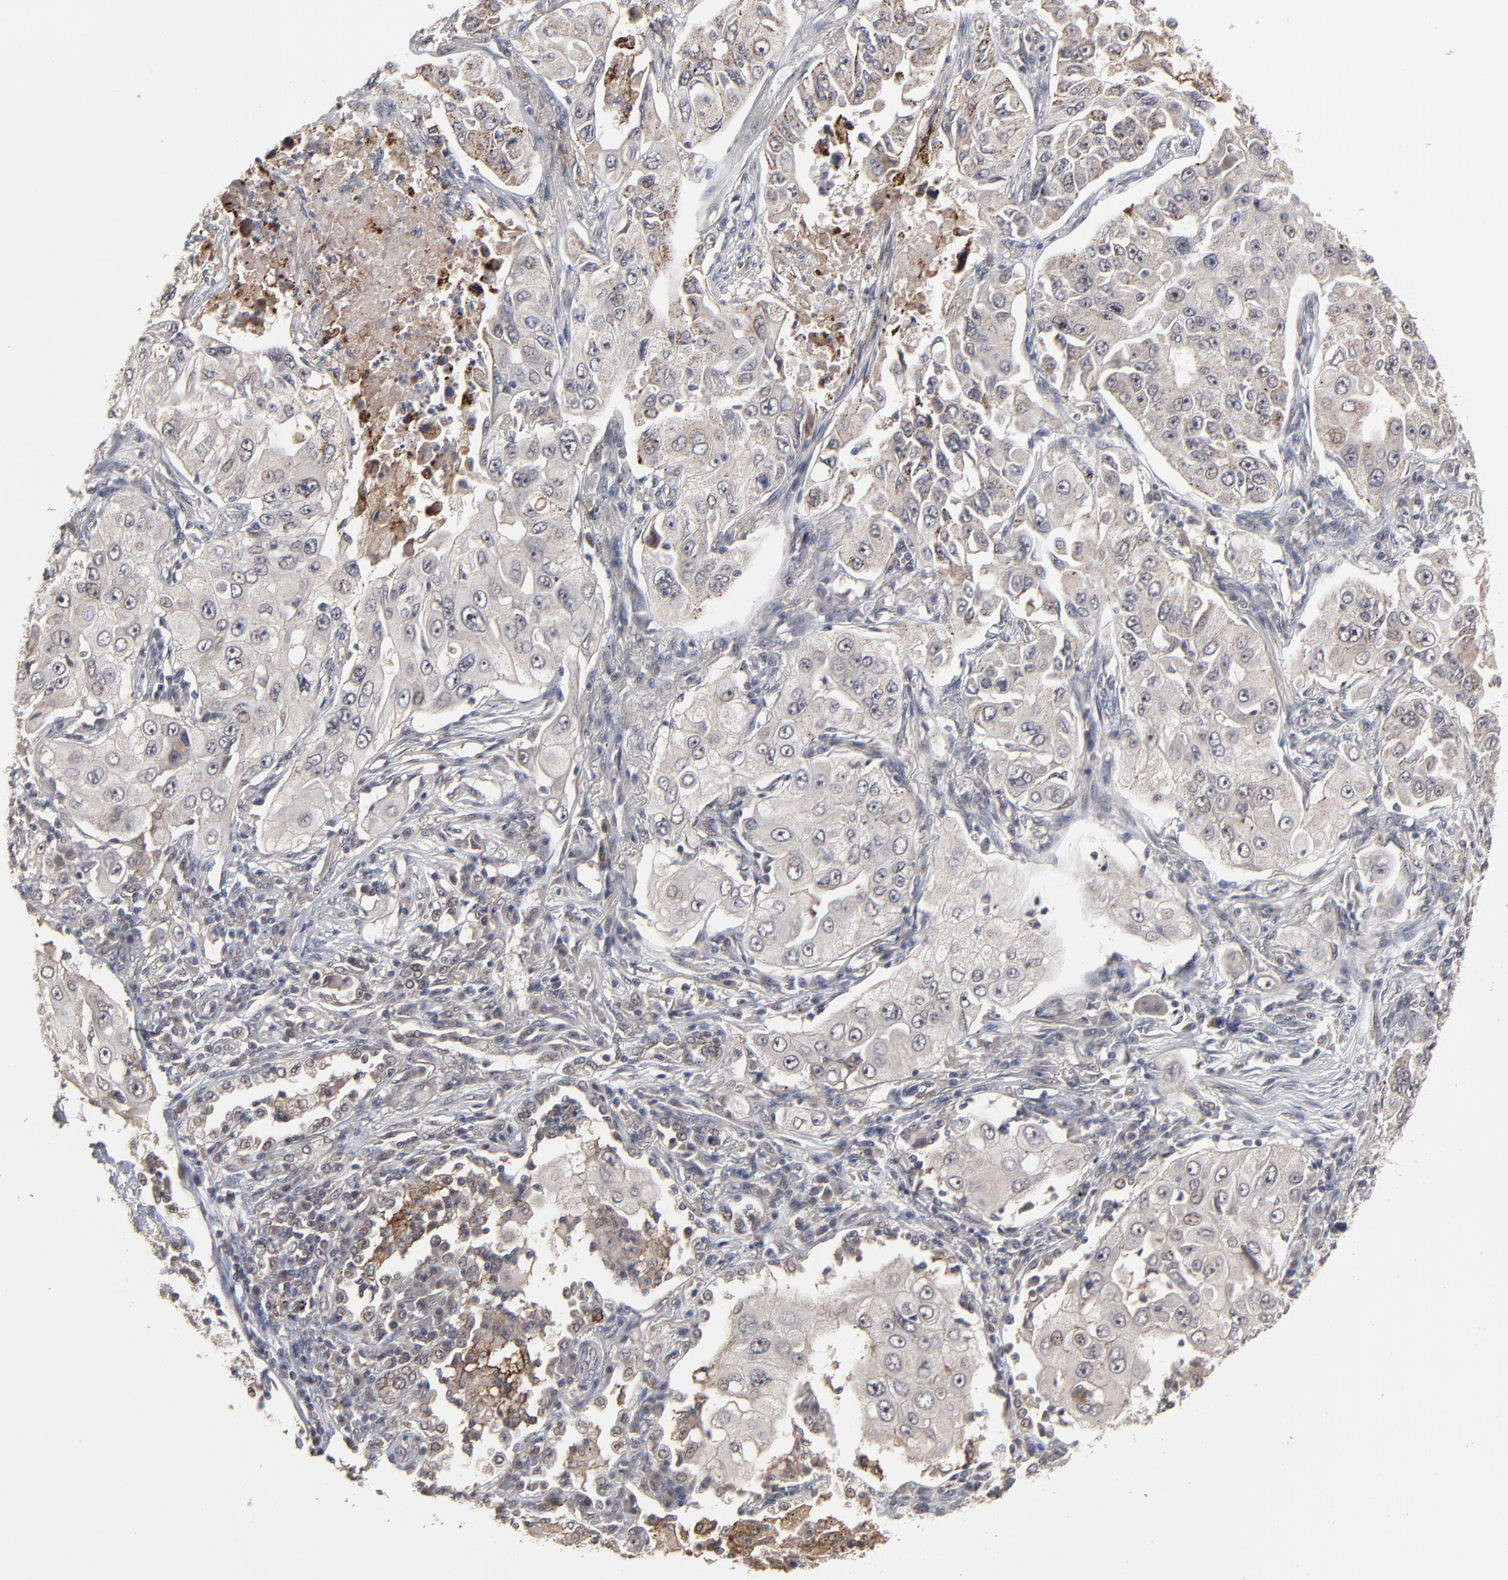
{"staining": {"intensity": "weak", "quantity": "25%-75%", "location": "cytoplasmic/membranous"}, "tissue": "lung cancer", "cell_type": "Tumor cells", "image_type": "cancer", "snomed": [{"axis": "morphology", "description": "Adenocarcinoma, NOS"}, {"axis": "topography", "description": "Lung"}], "caption": "Lung cancer (adenocarcinoma) tissue demonstrates weak cytoplasmic/membranous expression in about 25%-75% of tumor cells, visualized by immunohistochemistry. The staining is performed using DAB (3,3'-diaminobenzidine) brown chromogen to label protein expression. The nuclei are counter-stained blue using hematoxylin.", "gene": "SLC22A17", "patient": {"sex": "male", "age": 84}}